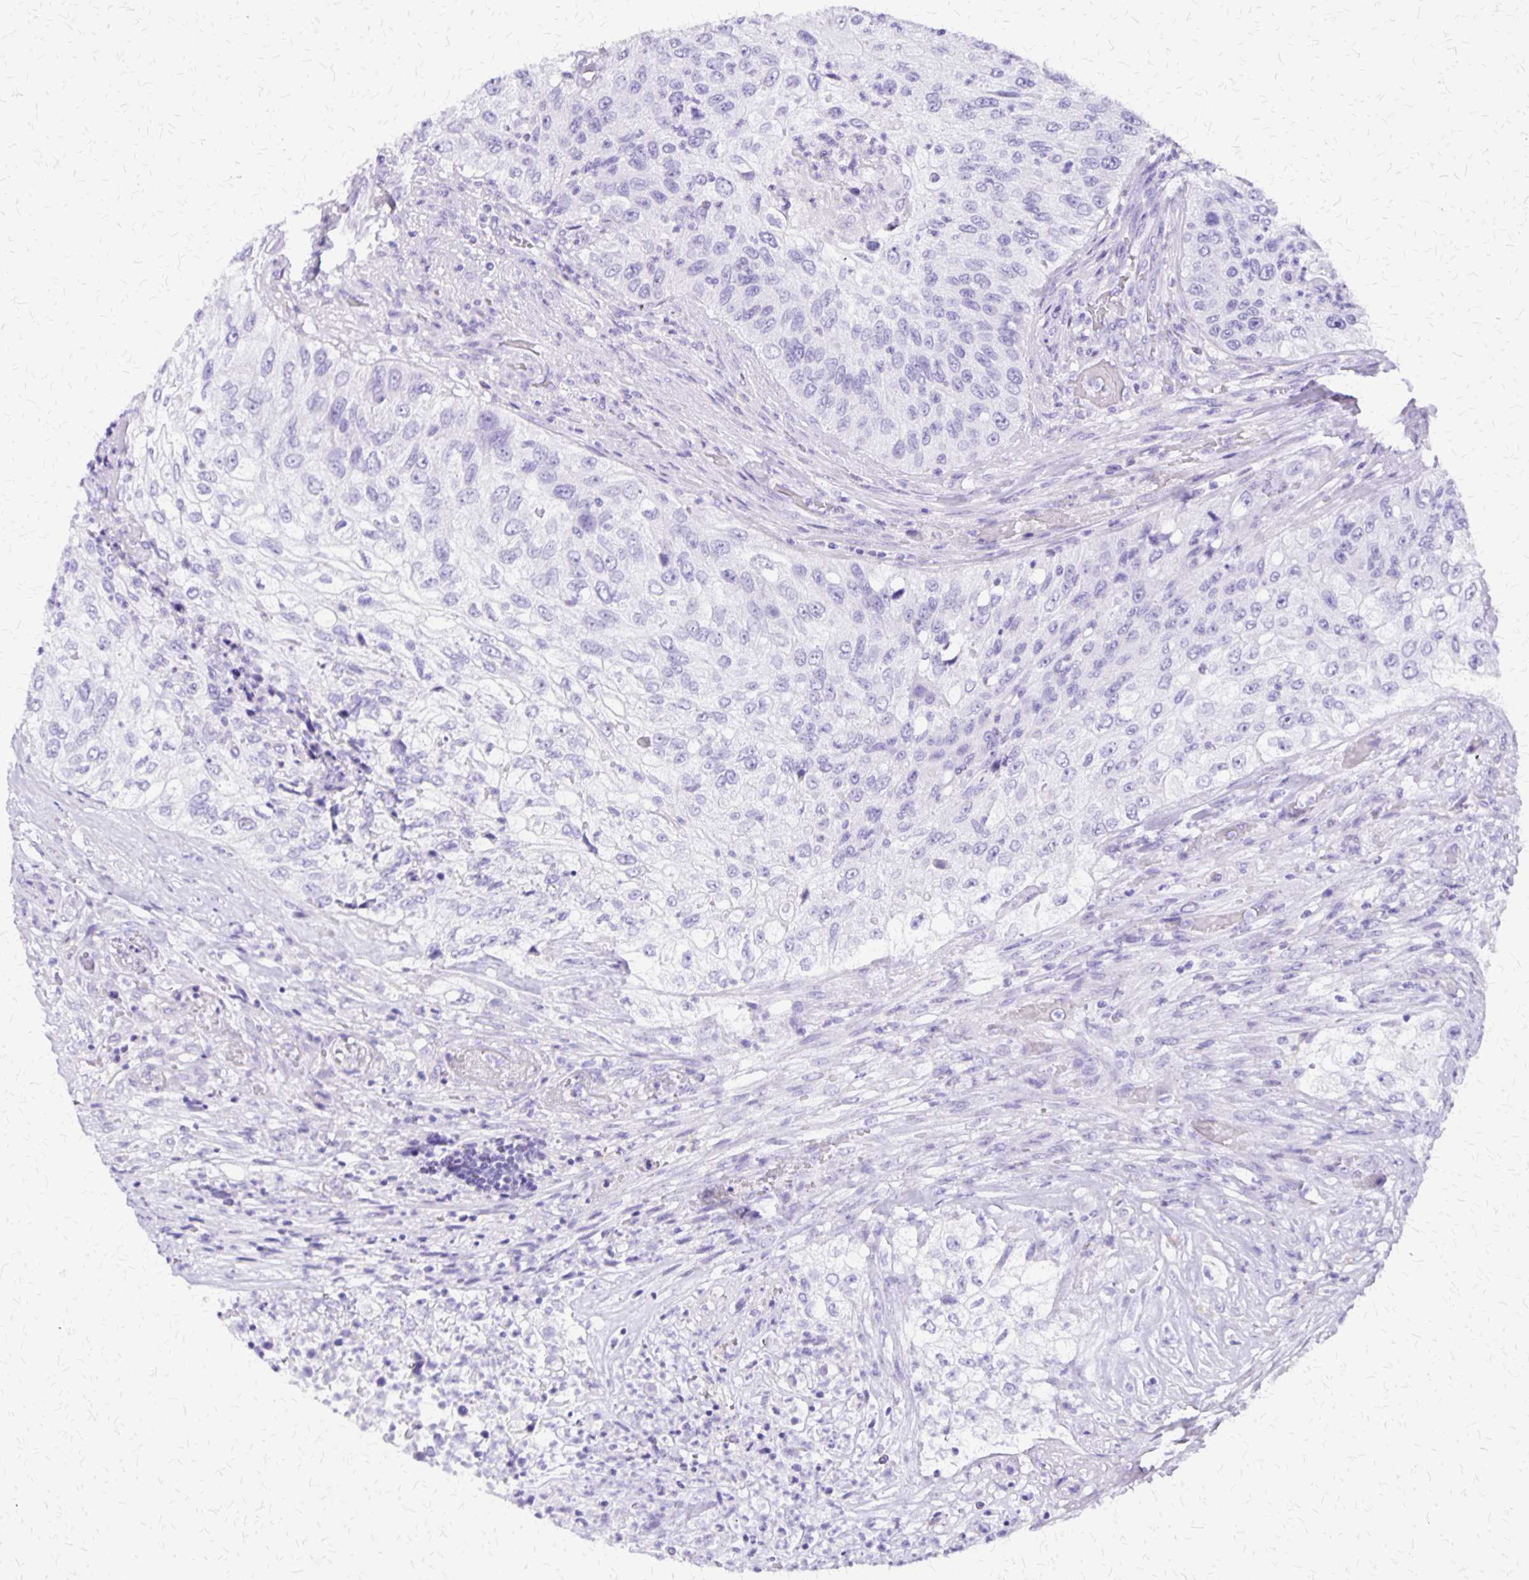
{"staining": {"intensity": "negative", "quantity": "none", "location": "none"}, "tissue": "urothelial cancer", "cell_type": "Tumor cells", "image_type": "cancer", "snomed": [{"axis": "morphology", "description": "Urothelial carcinoma, High grade"}, {"axis": "topography", "description": "Urinary bladder"}], "caption": "High magnification brightfield microscopy of high-grade urothelial carcinoma stained with DAB (brown) and counterstained with hematoxylin (blue): tumor cells show no significant staining. The staining was performed using DAB to visualize the protein expression in brown, while the nuclei were stained in blue with hematoxylin (Magnification: 20x).", "gene": "SLC13A2", "patient": {"sex": "female", "age": 60}}